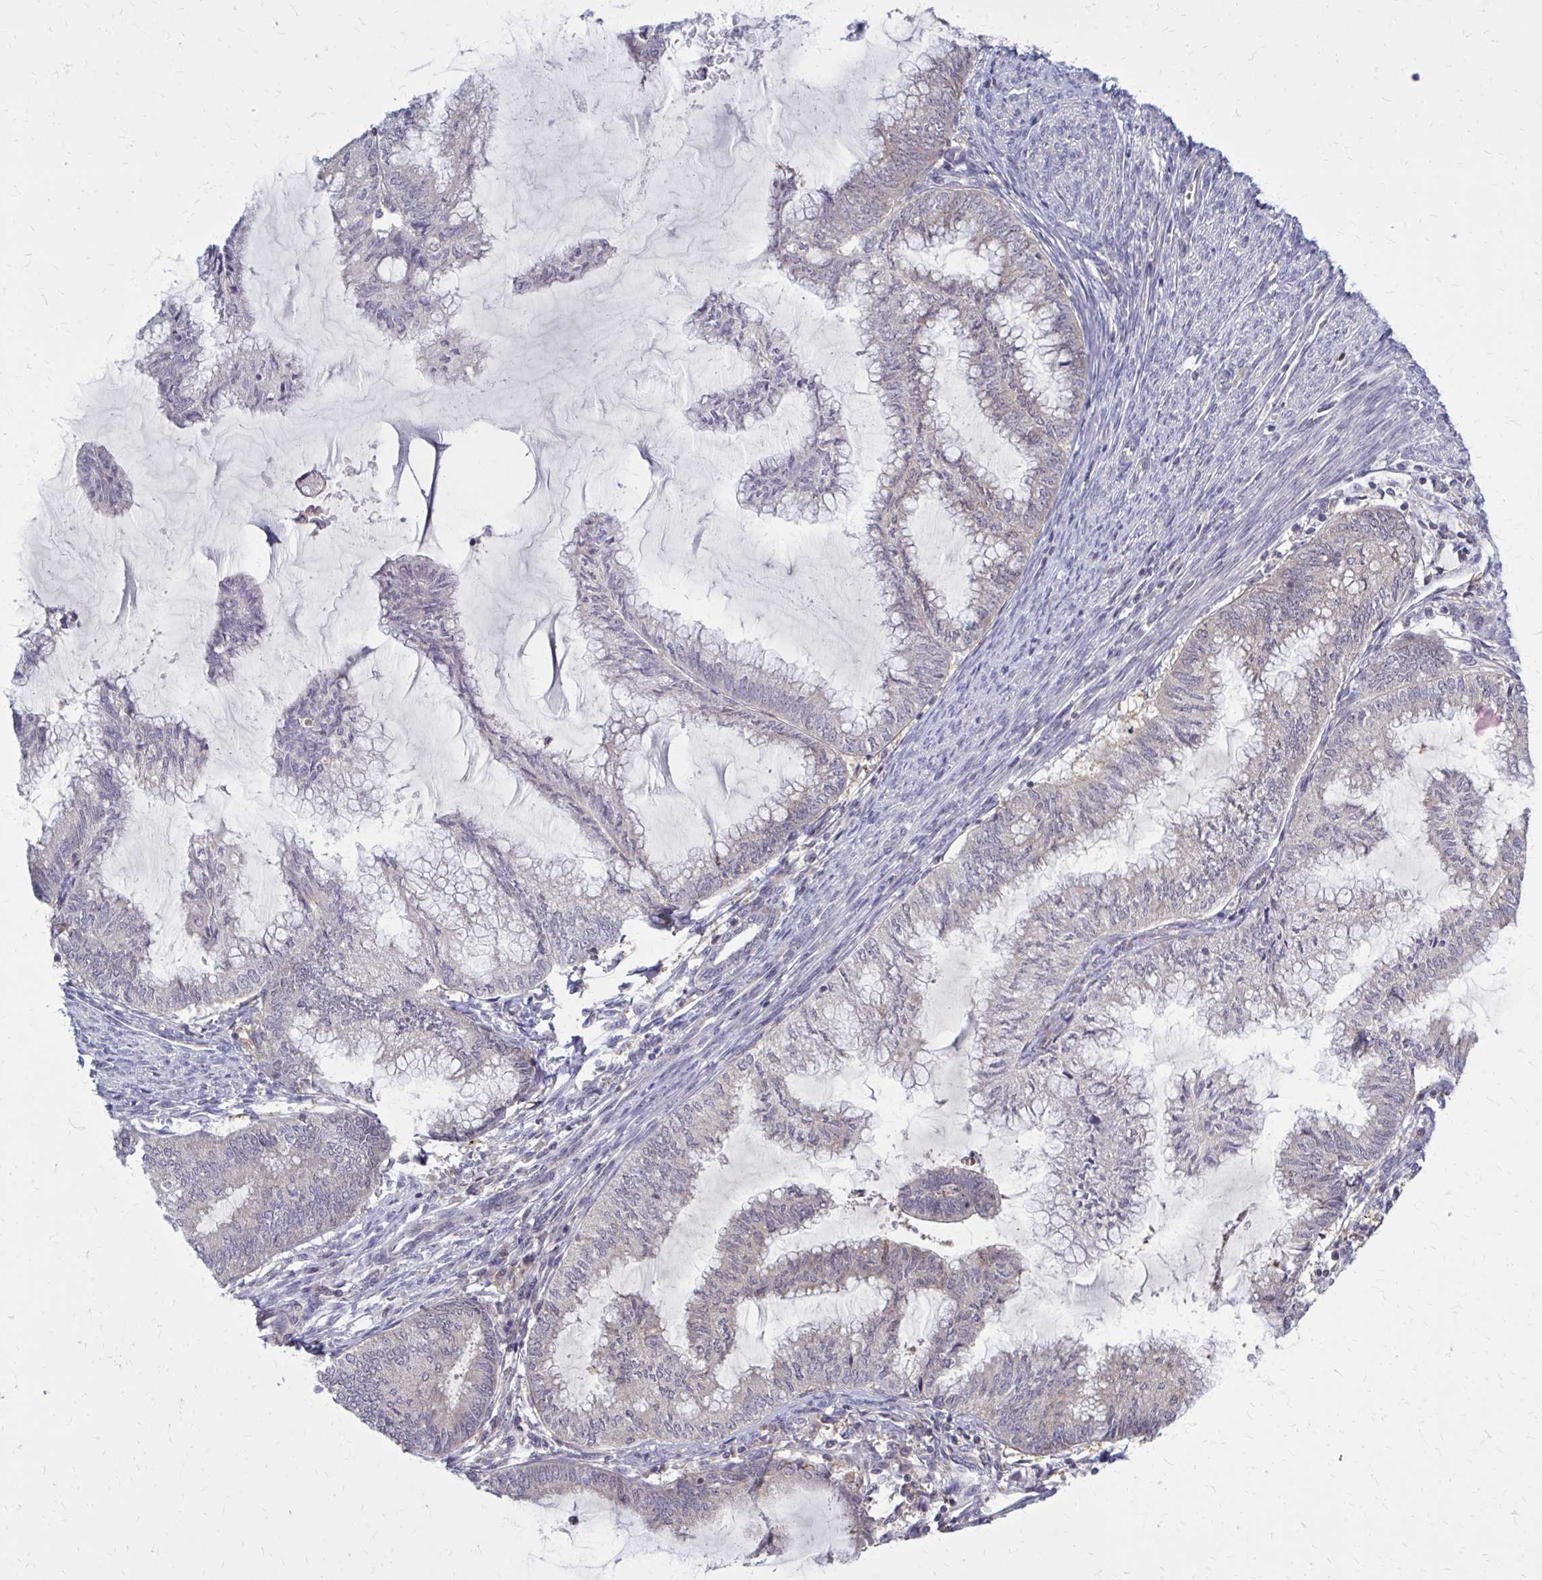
{"staining": {"intensity": "negative", "quantity": "none", "location": "none"}, "tissue": "endometrial cancer", "cell_type": "Tumor cells", "image_type": "cancer", "snomed": [{"axis": "morphology", "description": "Adenocarcinoma, NOS"}, {"axis": "topography", "description": "Endometrium"}], "caption": "Histopathology image shows no significant protein expression in tumor cells of adenocarcinoma (endometrial). Nuclei are stained in blue.", "gene": "DBI", "patient": {"sex": "female", "age": 79}}